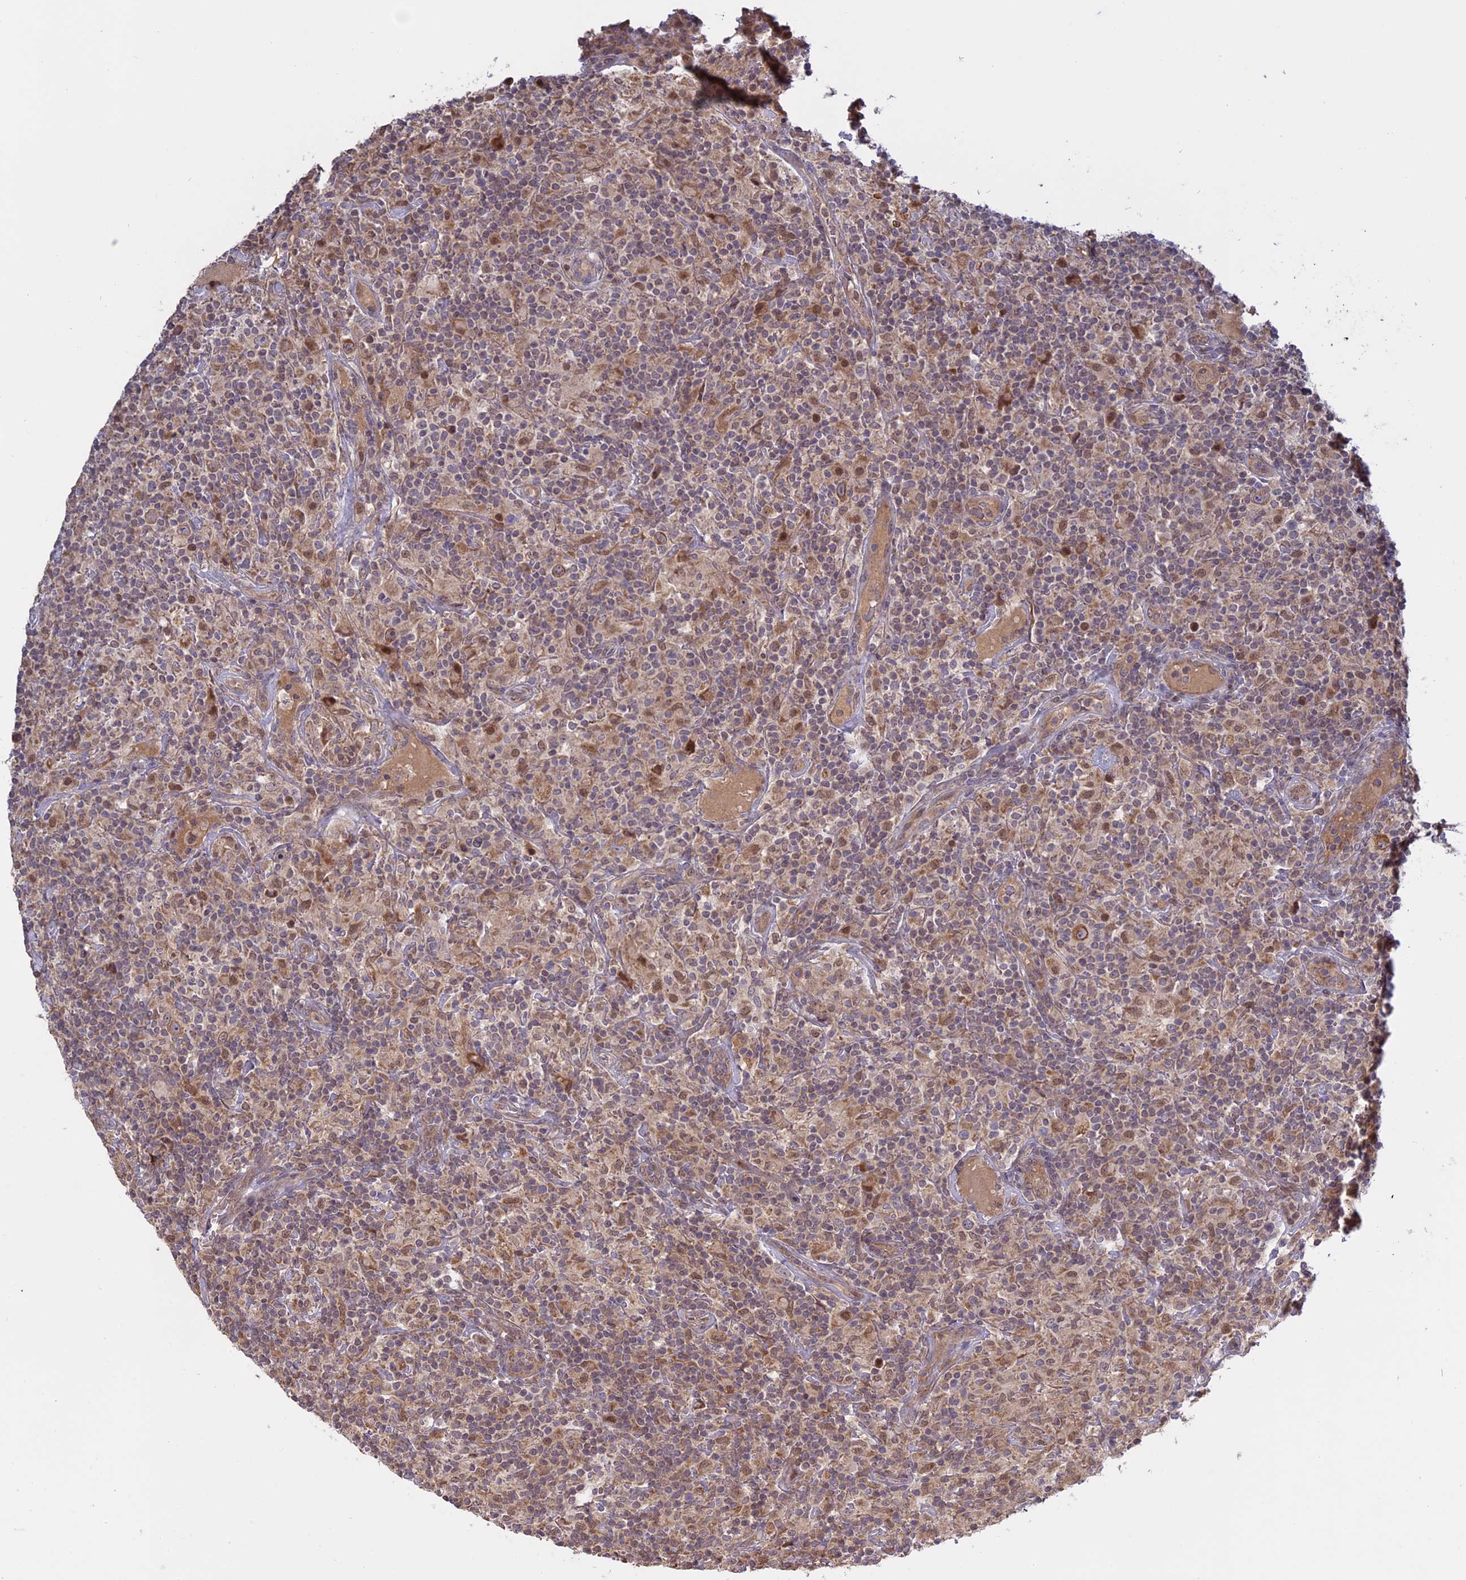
{"staining": {"intensity": "moderate", "quantity": ">75%", "location": "cytoplasmic/membranous"}, "tissue": "lymphoma", "cell_type": "Tumor cells", "image_type": "cancer", "snomed": [{"axis": "morphology", "description": "Hodgkin's disease, NOS"}, {"axis": "topography", "description": "Lymph node"}], "caption": "Moderate cytoplasmic/membranous expression for a protein is present in about >75% of tumor cells of lymphoma using immunohistochemistry (IHC).", "gene": "TMEM208", "patient": {"sex": "male", "age": 70}}